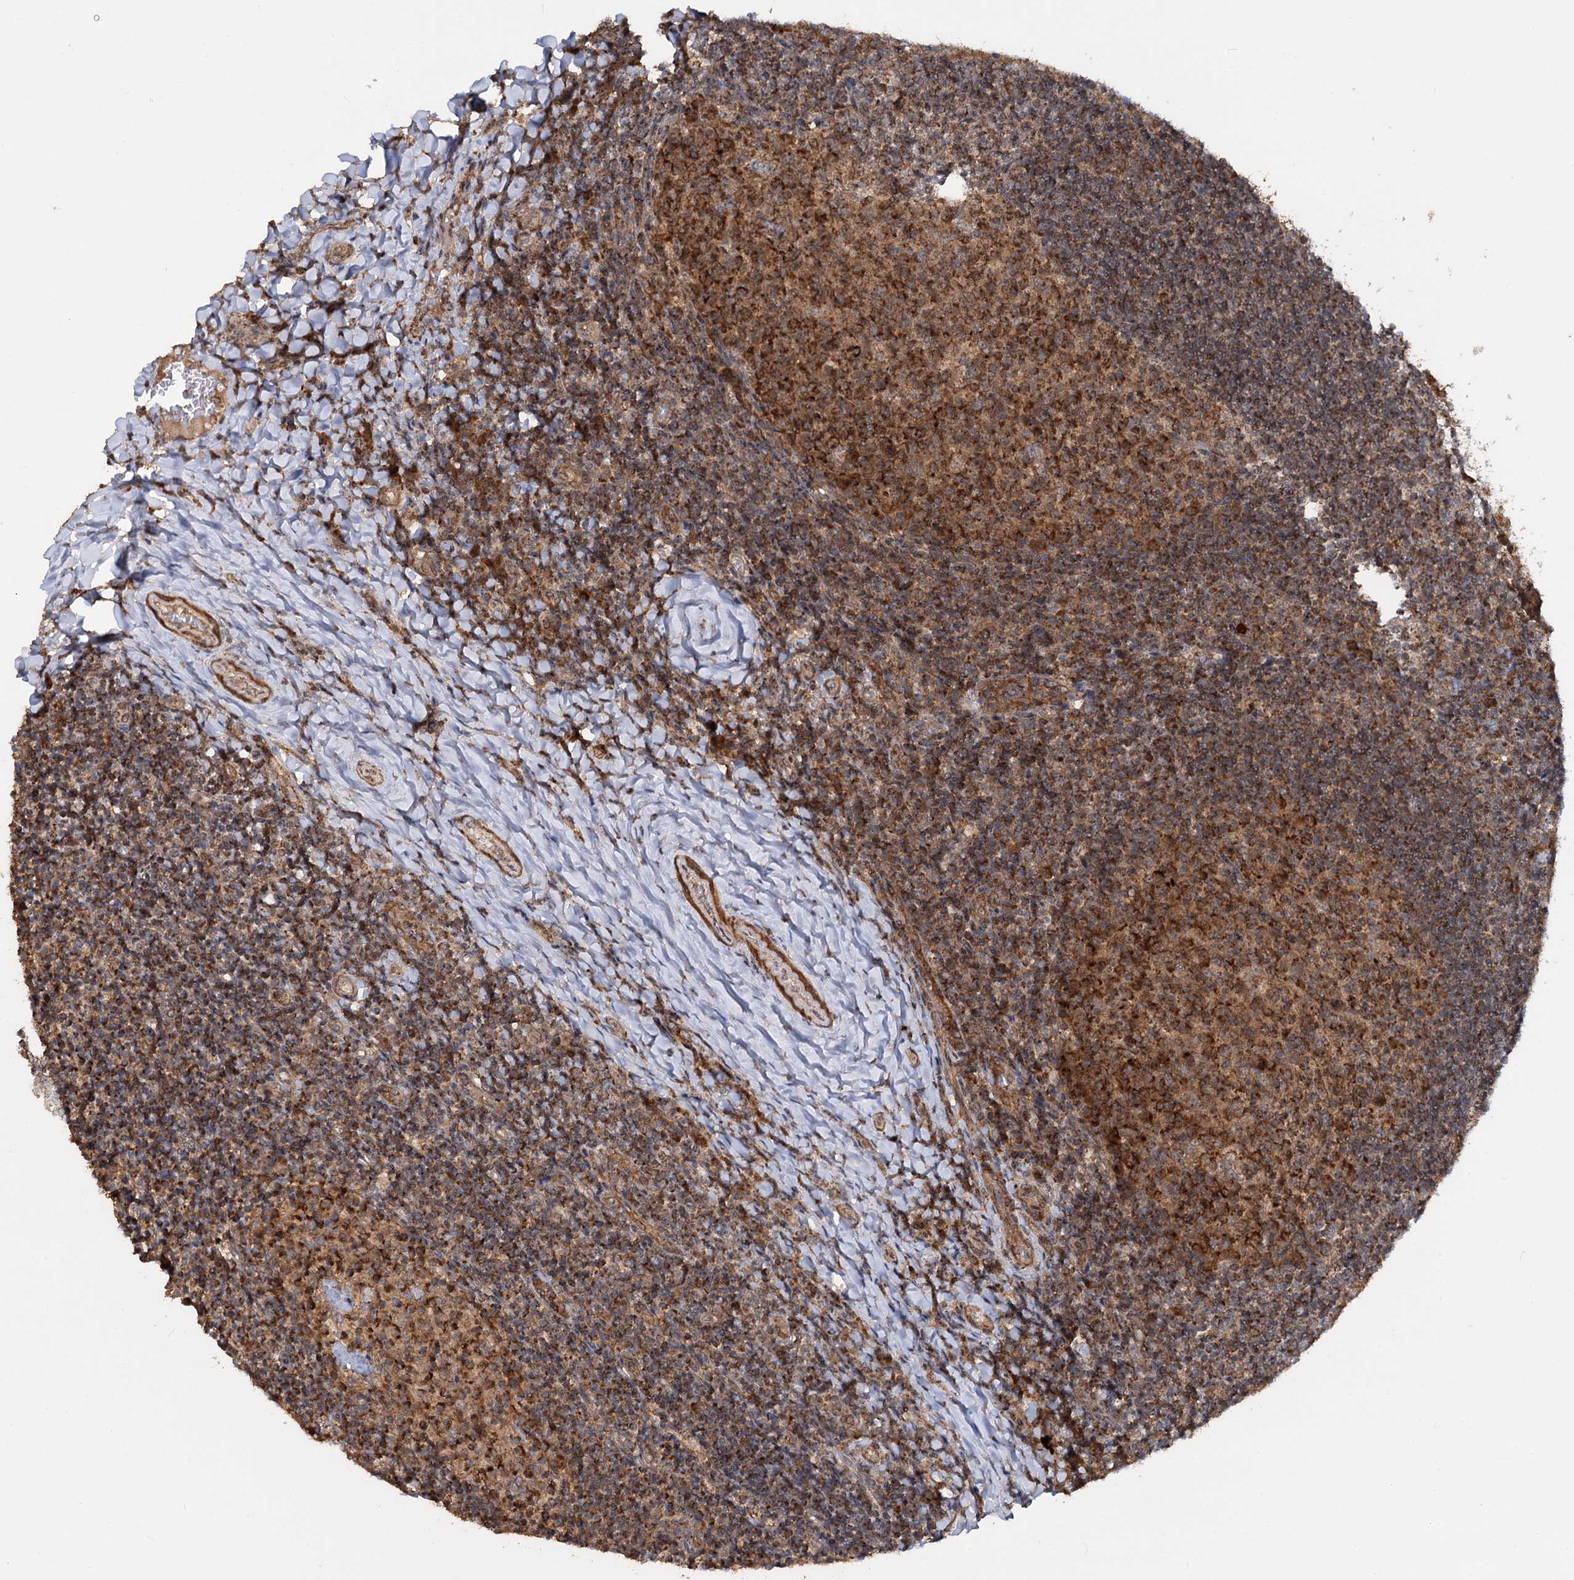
{"staining": {"intensity": "strong", "quantity": ">75%", "location": "cytoplasmic/membranous"}, "tissue": "tonsil", "cell_type": "Germinal center cells", "image_type": "normal", "snomed": [{"axis": "morphology", "description": "Normal tissue, NOS"}, {"axis": "topography", "description": "Tonsil"}], "caption": "Unremarkable tonsil demonstrates strong cytoplasmic/membranous positivity in approximately >75% of germinal center cells Nuclei are stained in blue..", "gene": "CEP76", "patient": {"sex": "female", "age": 10}}